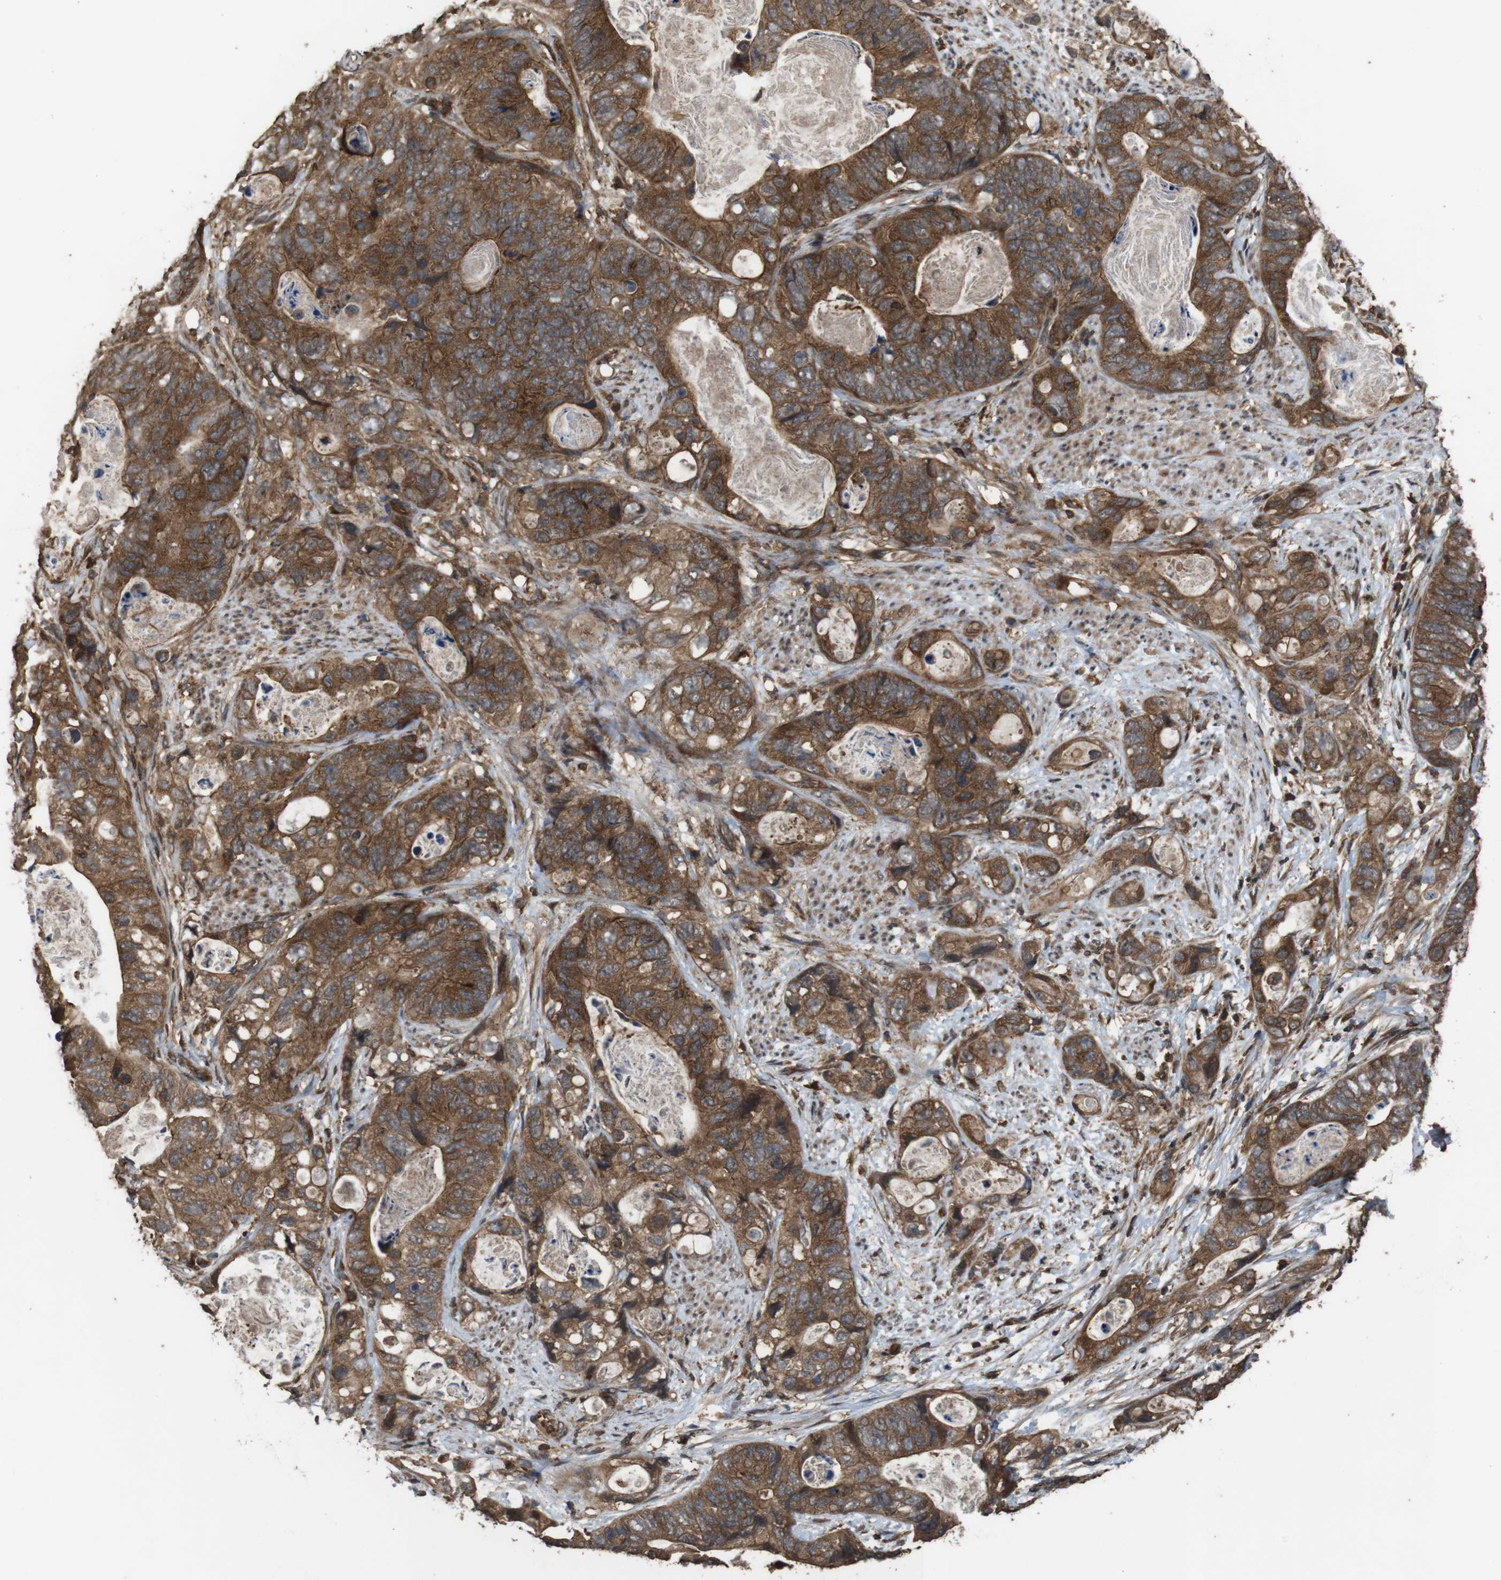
{"staining": {"intensity": "strong", "quantity": ">75%", "location": "cytoplasmic/membranous"}, "tissue": "stomach cancer", "cell_type": "Tumor cells", "image_type": "cancer", "snomed": [{"axis": "morphology", "description": "Adenocarcinoma, NOS"}, {"axis": "topography", "description": "Stomach"}], "caption": "The immunohistochemical stain labels strong cytoplasmic/membranous expression in tumor cells of stomach adenocarcinoma tissue.", "gene": "BAG4", "patient": {"sex": "female", "age": 89}}